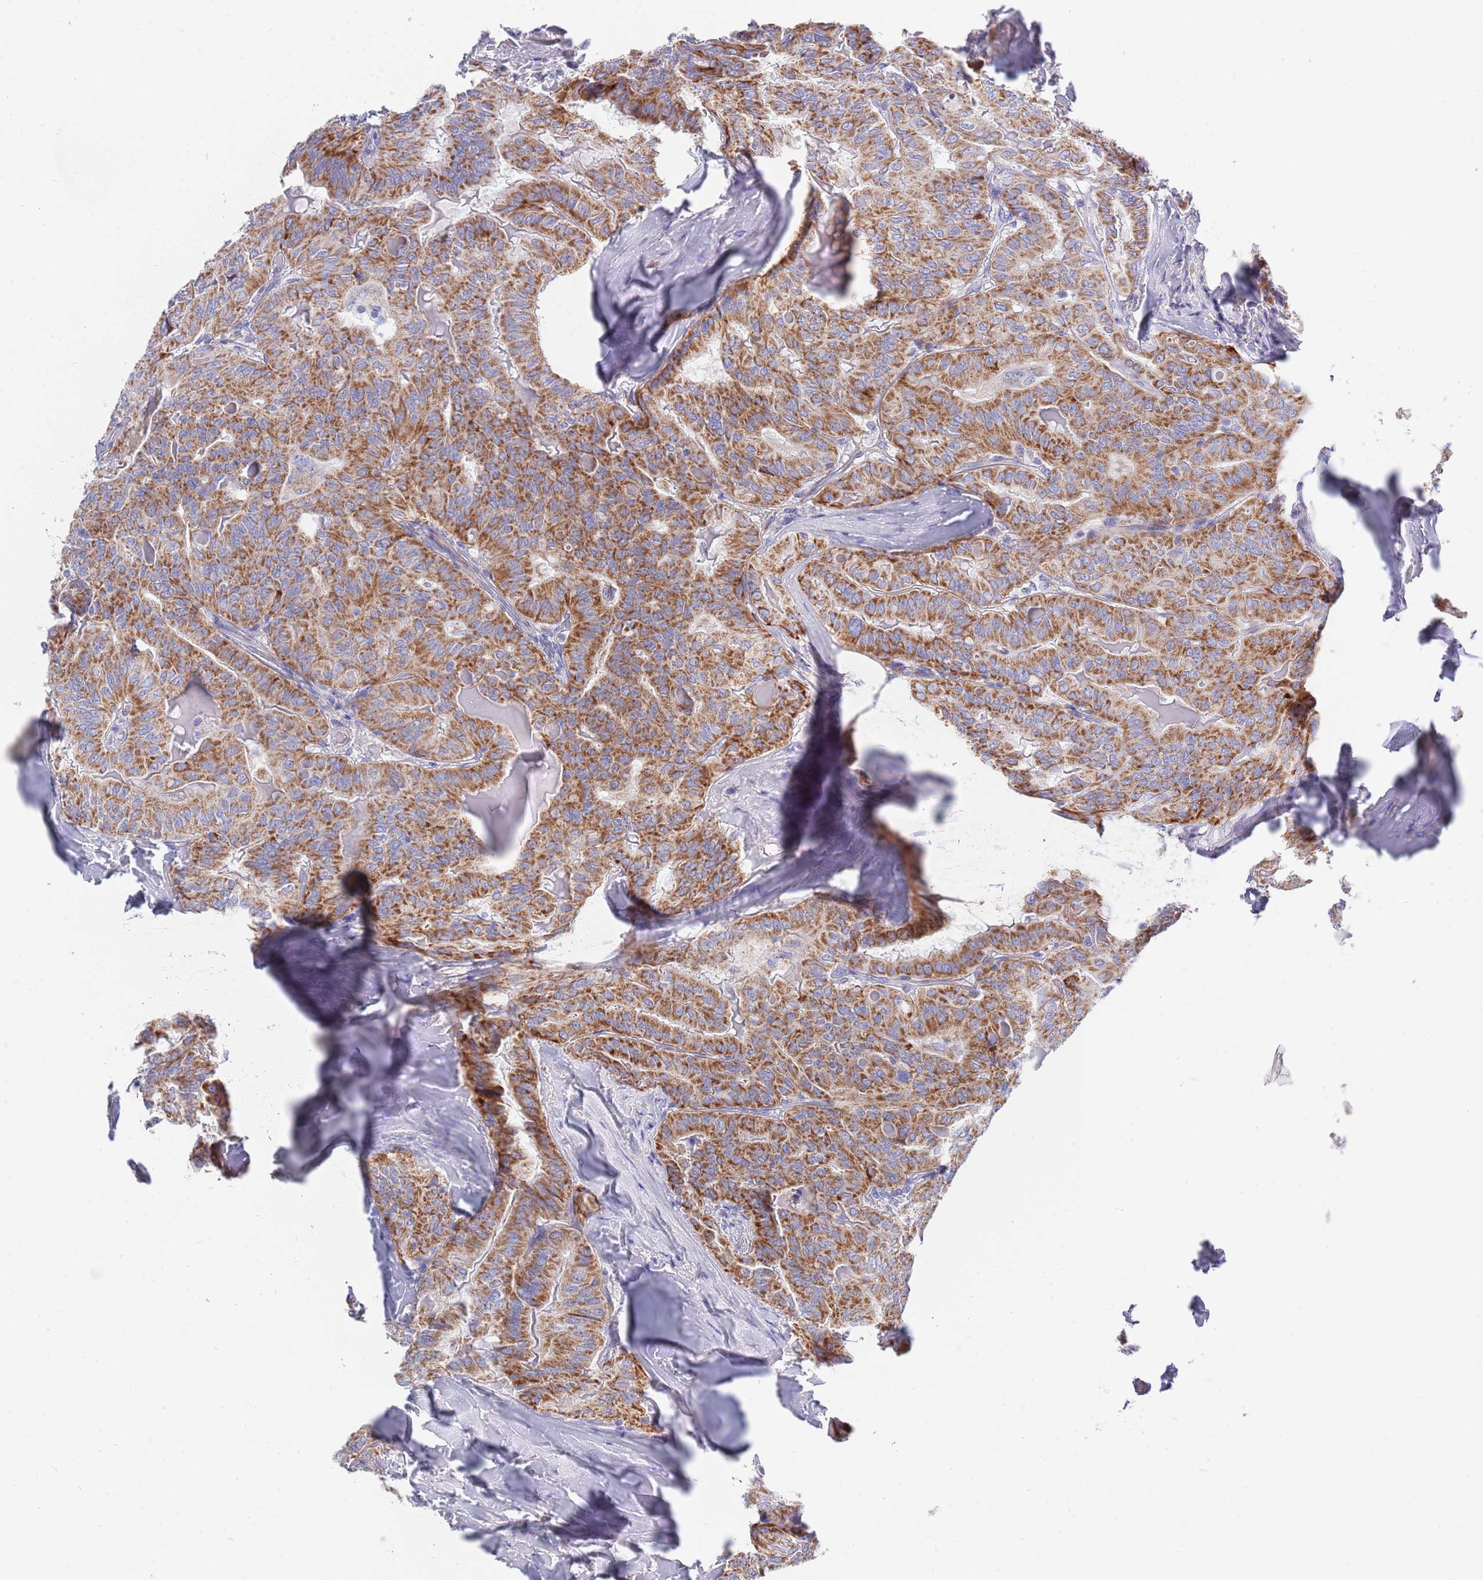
{"staining": {"intensity": "strong", "quantity": ">75%", "location": "cytoplasmic/membranous"}, "tissue": "thyroid cancer", "cell_type": "Tumor cells", "image_type": "cancer", "snomed": [{"axis": "morphology", "description": "Papillary adenocarcinoma, NOS"}, {"axis": "topography", "description": "Thyroid gland"}], "caption": "Thyroid cancer was stained to show a protein in brown. There is high levels of strong cytoplasmic/membranous staining in approximately >75% of tumor cells. The staining was performed using DAB (3,3'-diaminobenzidine), with brown indicating positive protein expression. Nuclei are stained blue with hematoxylin.", "gene": "EMC8", "patient": {"sex": "female", "age": 68}}